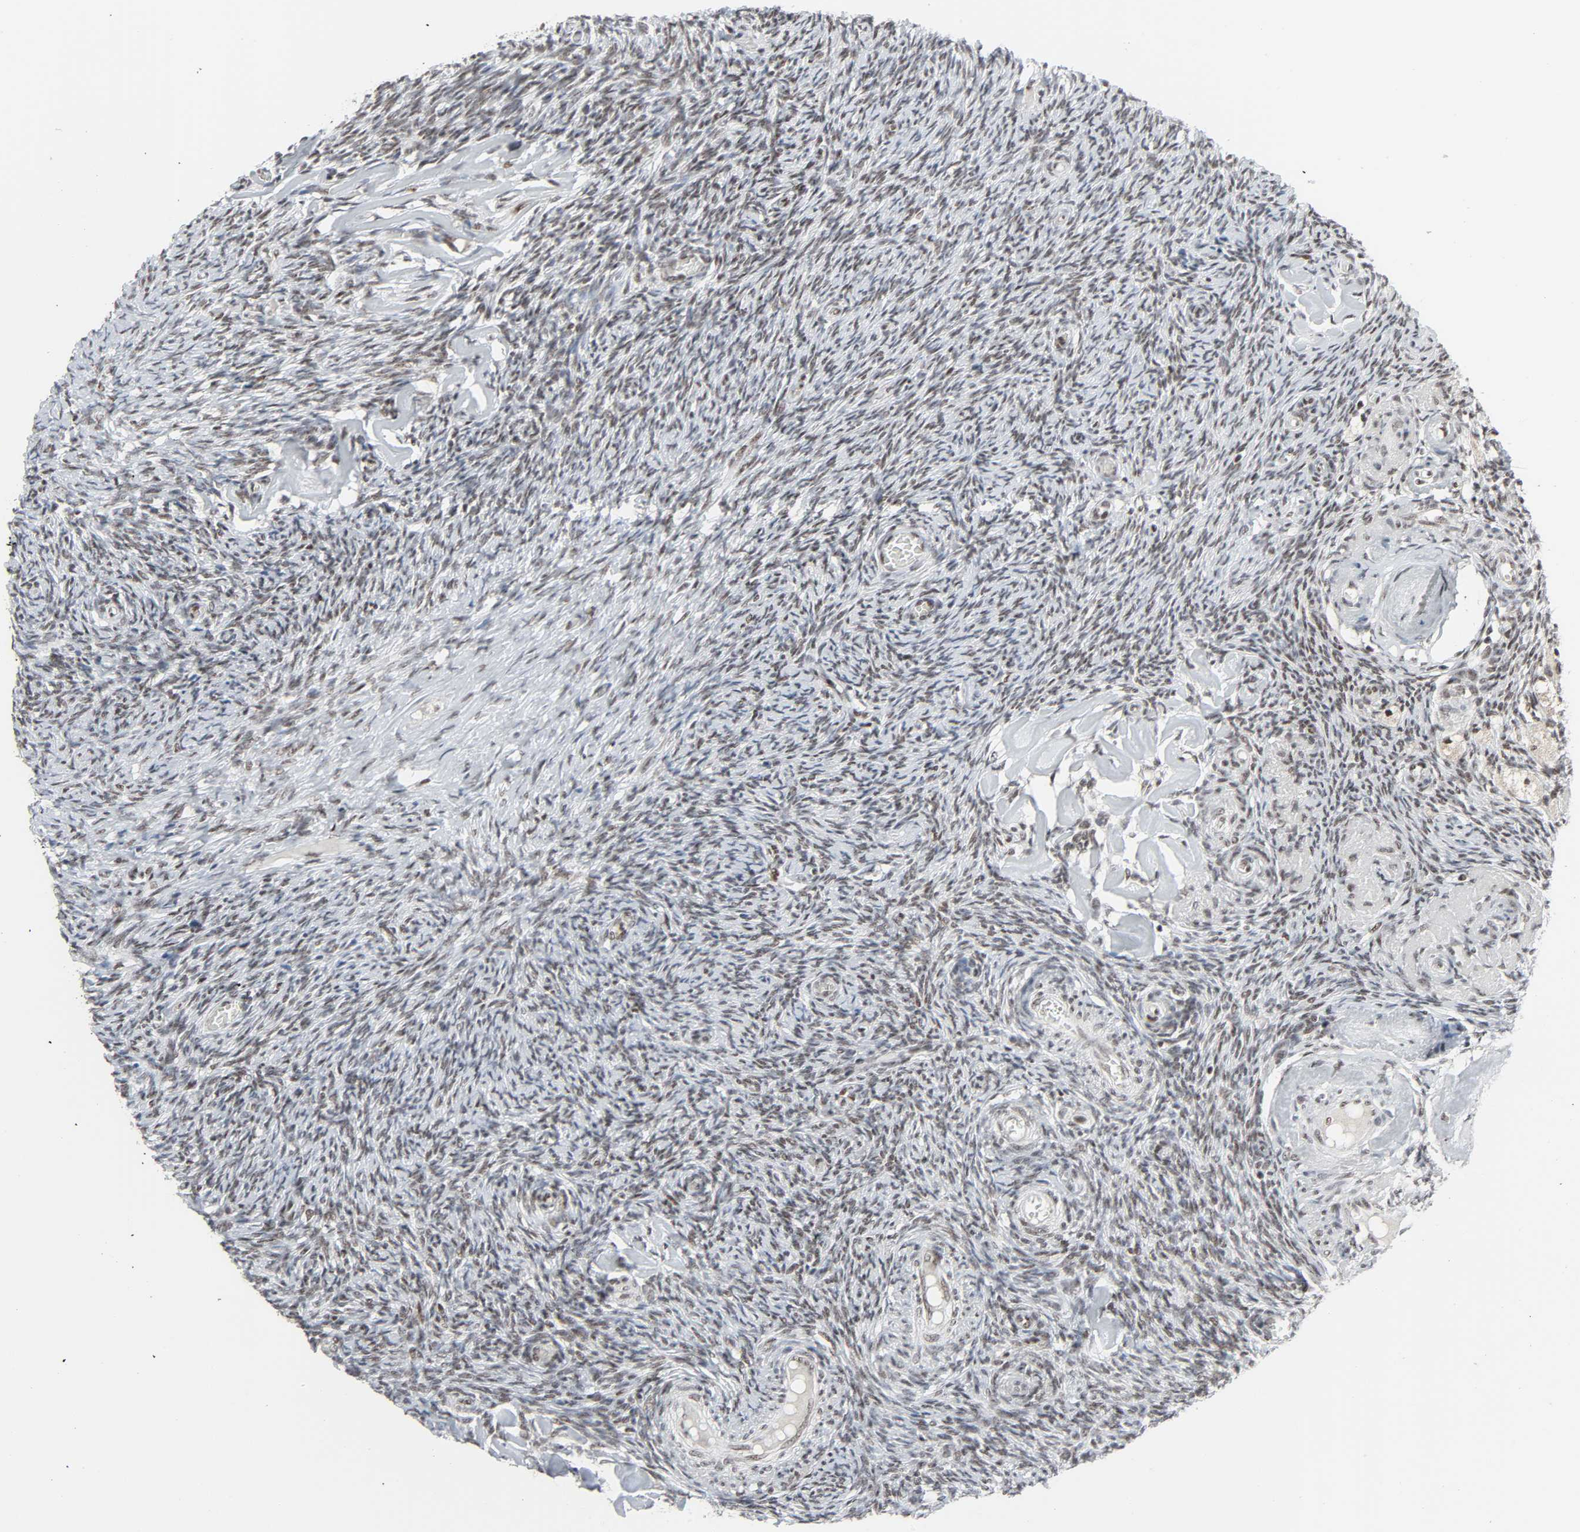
{"staining": {"intensity": "moderate", "quantity": ">75%", "location": "nuclear"}, "tissue": "ovary", "cell_type": "Ovarian stroma cells", "image_type": "normal", "snomed": [{"axis": "morphology", "description": "Normal tissue, NOS"}, {"axis": "topography", "description": "Ovary"}], "caption": "Unremarkable ovary demonstrates moderate nuclear staining in about >75% of ovarian stroma cells, visualized by immunohistochemistry. The staining was performed using DAB to visualize the protein expression in brown, while the nuclei were stained in blue with hematoxylin (Magnification: 20x).", "gene": "CDK7", "patient": {"sex": "female", "age": 60}}